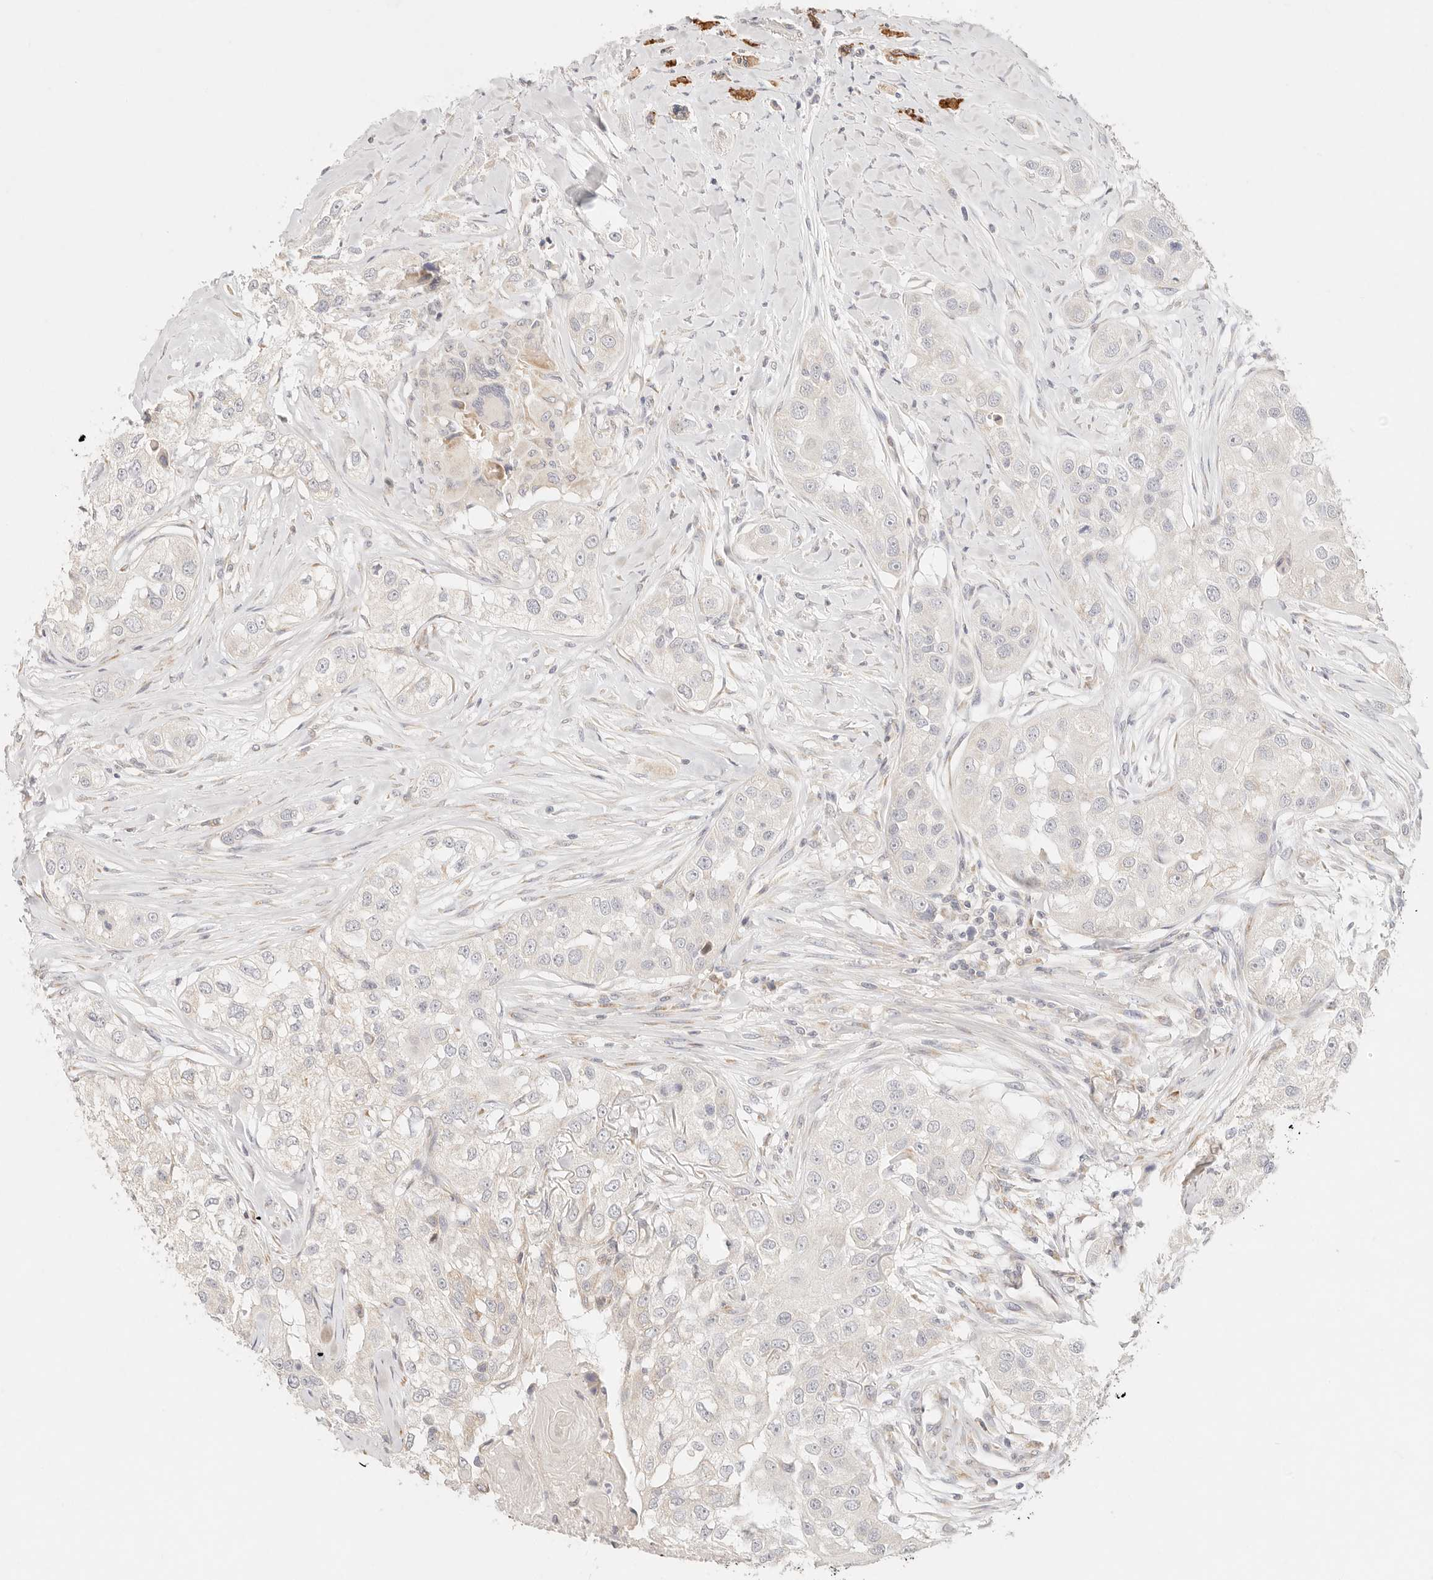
{"staining": {"intensity": "negative", "quantity": "none", "location": "none"}, "tissue": "head and neck cancer", "cell_type": "Tumor cells", "image_type": "cancer", "snomed": [{"axis": "morphology", "description": "Normal tissue, NOS"}, {"axis": "morphology", "description": "Squamous cell carcinoma, NOS"}, {"axis": "topography", "description": "Skeletal muscle"}, {"axis": "topography", "description": "Head-Neck"}], "caption": "DAB (3,3'-diaminobenzidine) immunohistochemical staining of head and neck squamous cell carcinoma reveals no significant positivity in tumor cells. (Stains: DAB (3,3'-diaminobenzidine) immunohistochemistry (IHC) with hematoxylin counter stain, Microscopy: brightfield microscopy at high magnification).", "gene": "GPR156", "patient": {"sex": "male", "age": 51}}